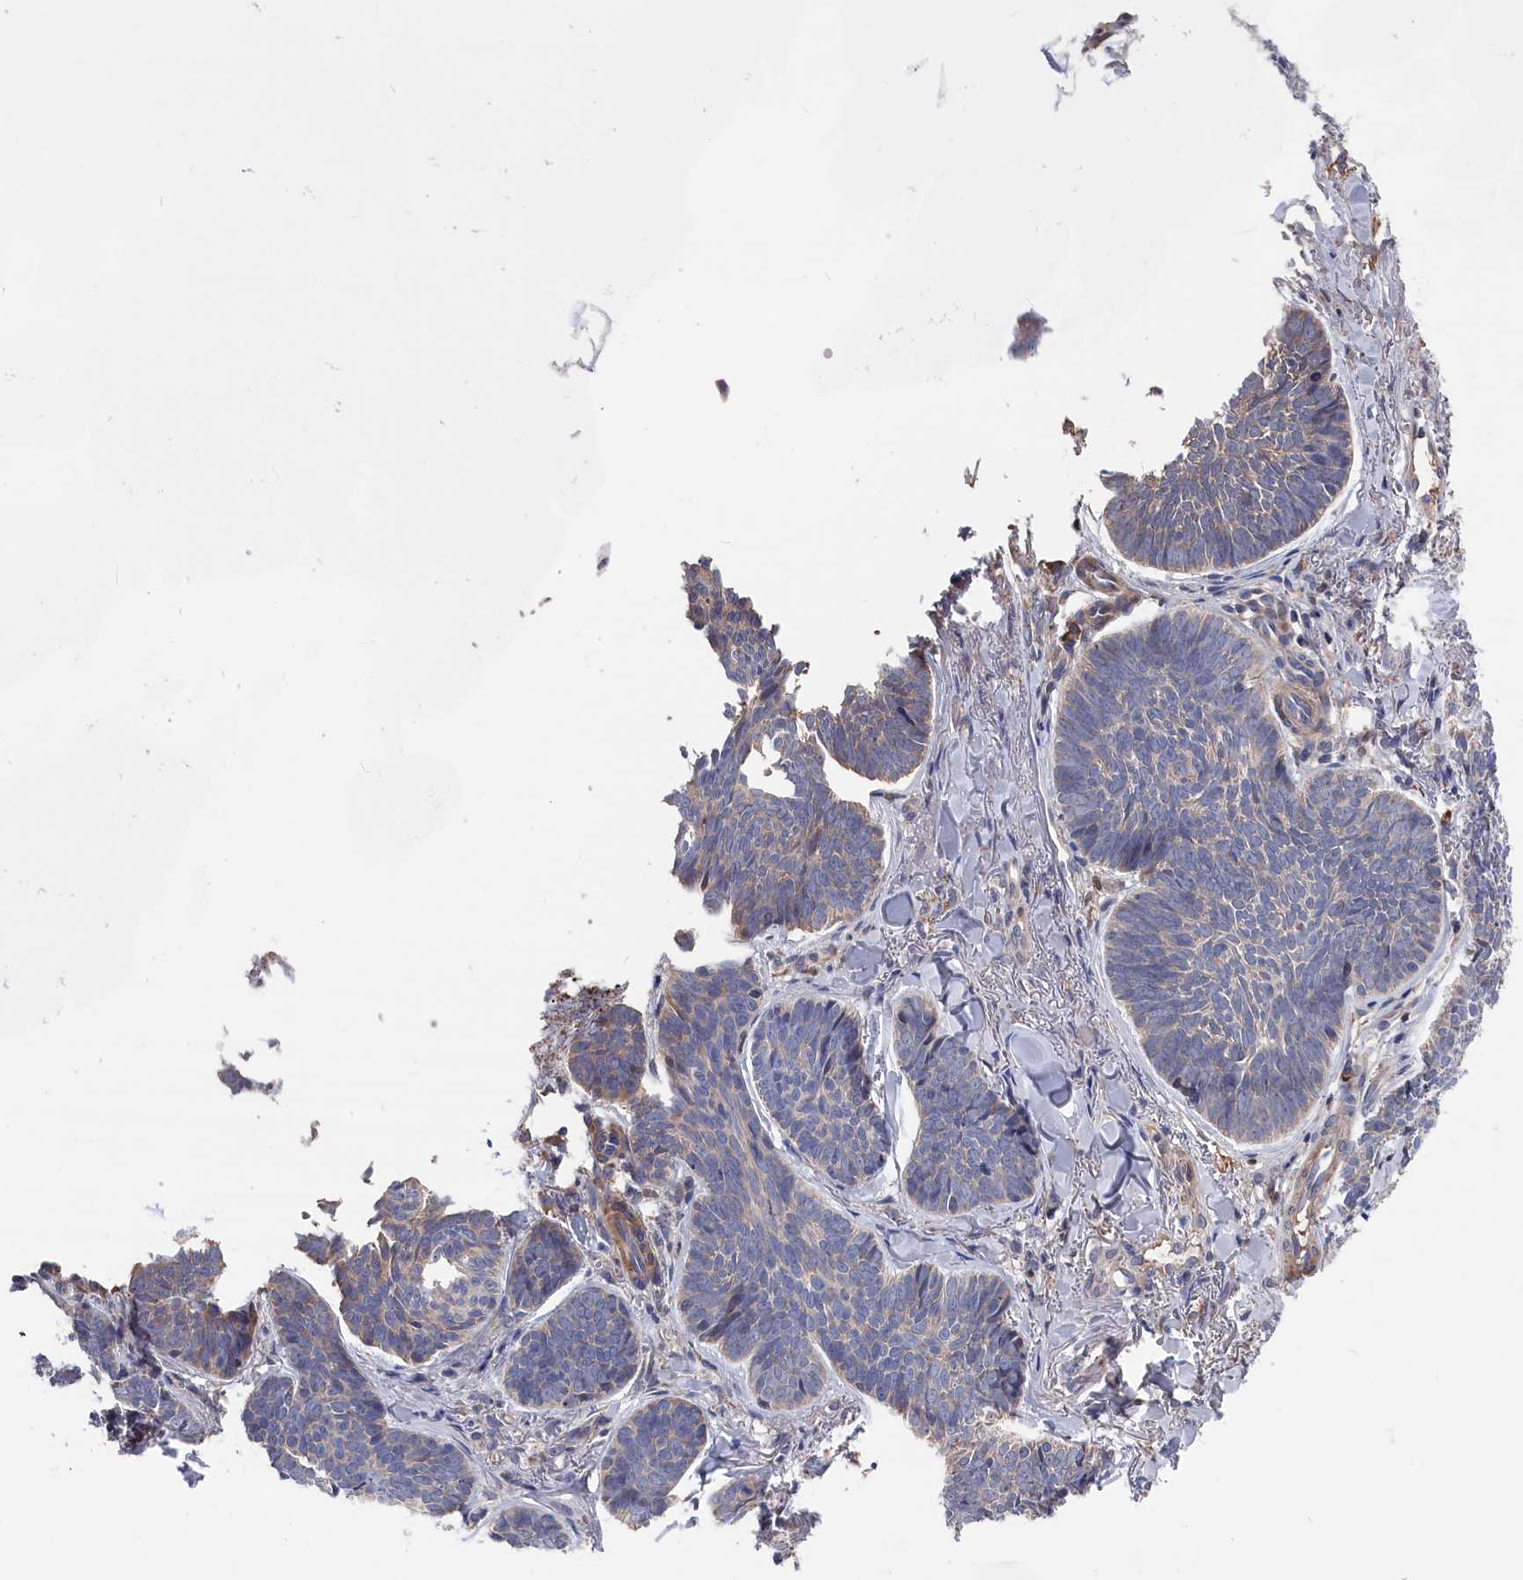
{"staining": {"intensity": "weak", "quantity": "<25%", "location": "cytoplasmic/membranous"}, "tissue": "skin cancer", "cell_type": "Tumor cells", "image_type": "cancer", "snomed": [{"axis": "morphology", "description": "Basal cell carcinoma"}, {"axis": "topography", "description": "Skin"}], "caption": "Immunohistochemical staining of skin cancer displays no significant positivity in tumor cells. (Immunohistochemistry (ihc), brightfield microscopy, high magnification).", "gene": "CYB5D2", "patient": {"sex": "female", "age": 74}}